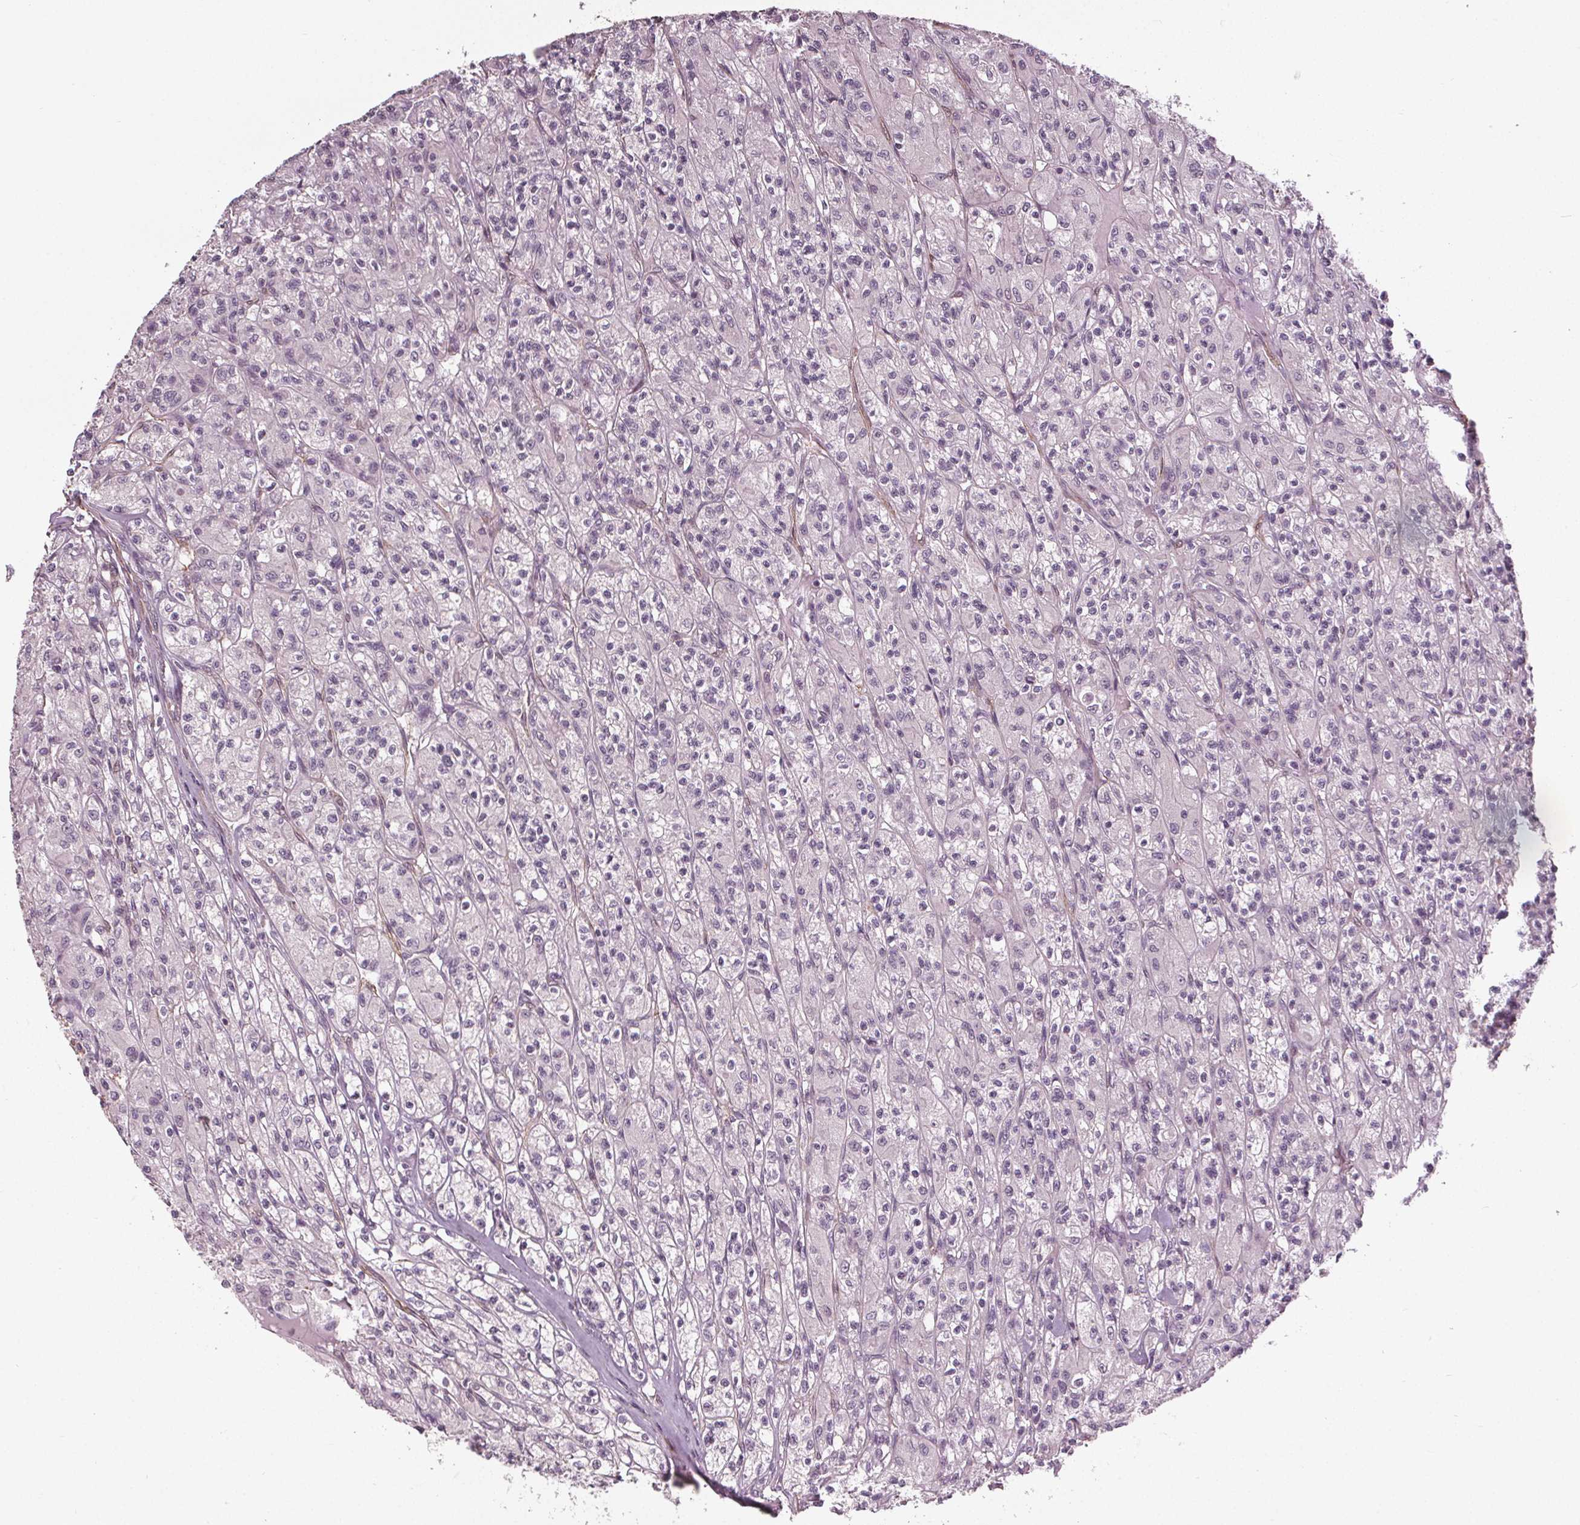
{"staining": {"intensity": "negative", "quantity": "none", "location": "none"}, "tissue": "renal cancer", "cell_type": "Tumor cells", "image_type": "cancer", "snomed": [{"axis": "morphology", "description": "Adenocarcinoma, NOS"}, {"axis": "topography", "description": "Kidney"}], "caption": "A micrograph of human renal cancer is negative for staining in tumor cells. (DAB immunohistochemistry, high magnification).", "gene": "PKP1", "patient": {"sex": "female", "age": 70}}